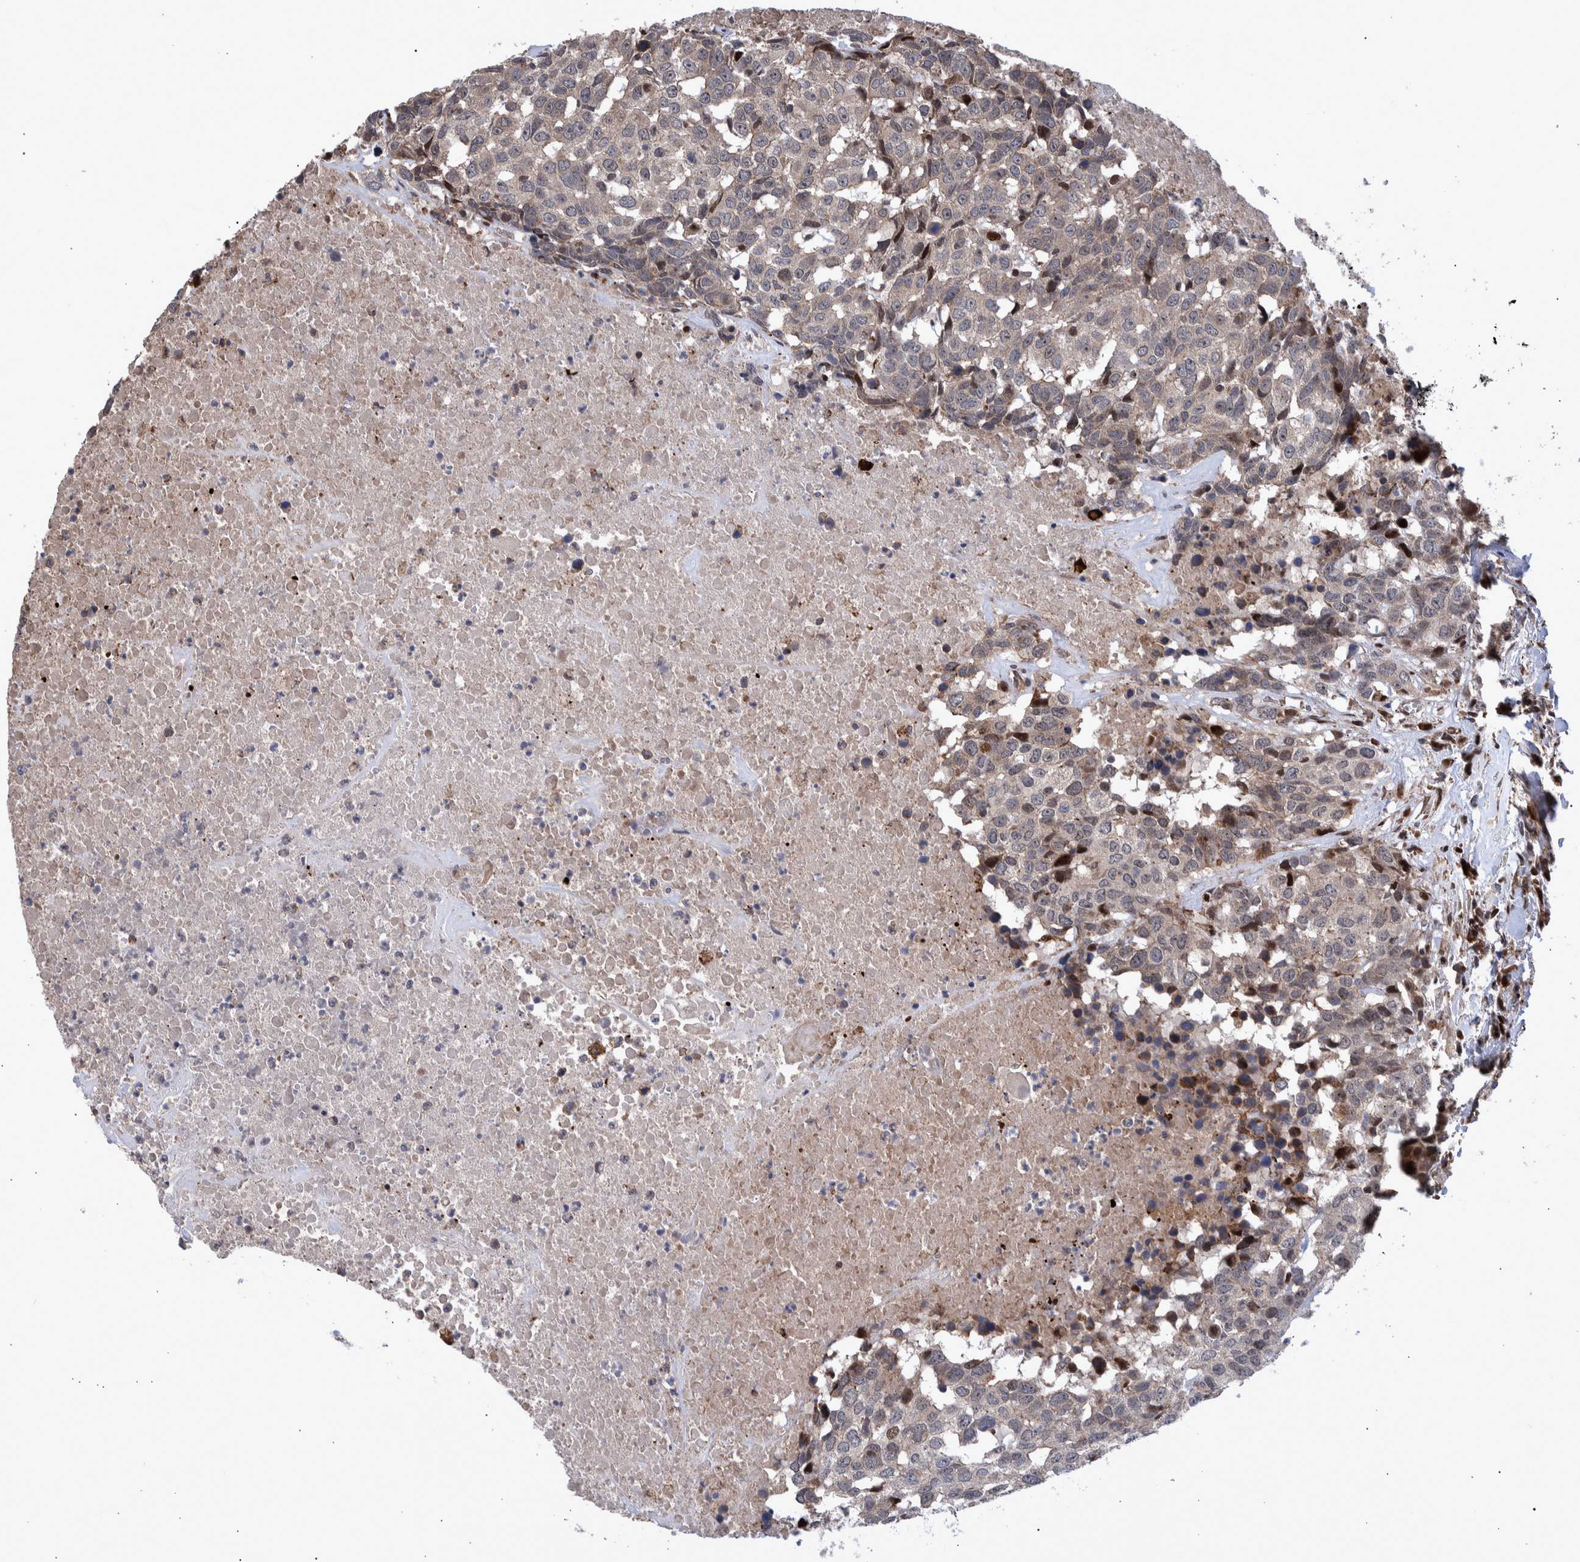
{"staining": {"intensity": "negative", "quantity": "none", "location": "none"}, "tissue": "head and neck cancer", "cell_type": "Tumor cells", "image_type": "cancer", "snomed": [{"axis": "morphology", "description": "Squamous cell carcinoma, NOS"}, {"axis": "topography", "description": "Head-Neck"}], "caption": "A histopathology image of human head and neck cancer is negative for staining in tumor cells. The staining was performed using DAB (3,3'-diaminobenzidine) to visualize the protein expression in brown, while the nuclei were stained in blue with hematoxylin (Magnification: 20x).", "gene": "SHISA6", "patient": {"sex": "male", "age": 66}}